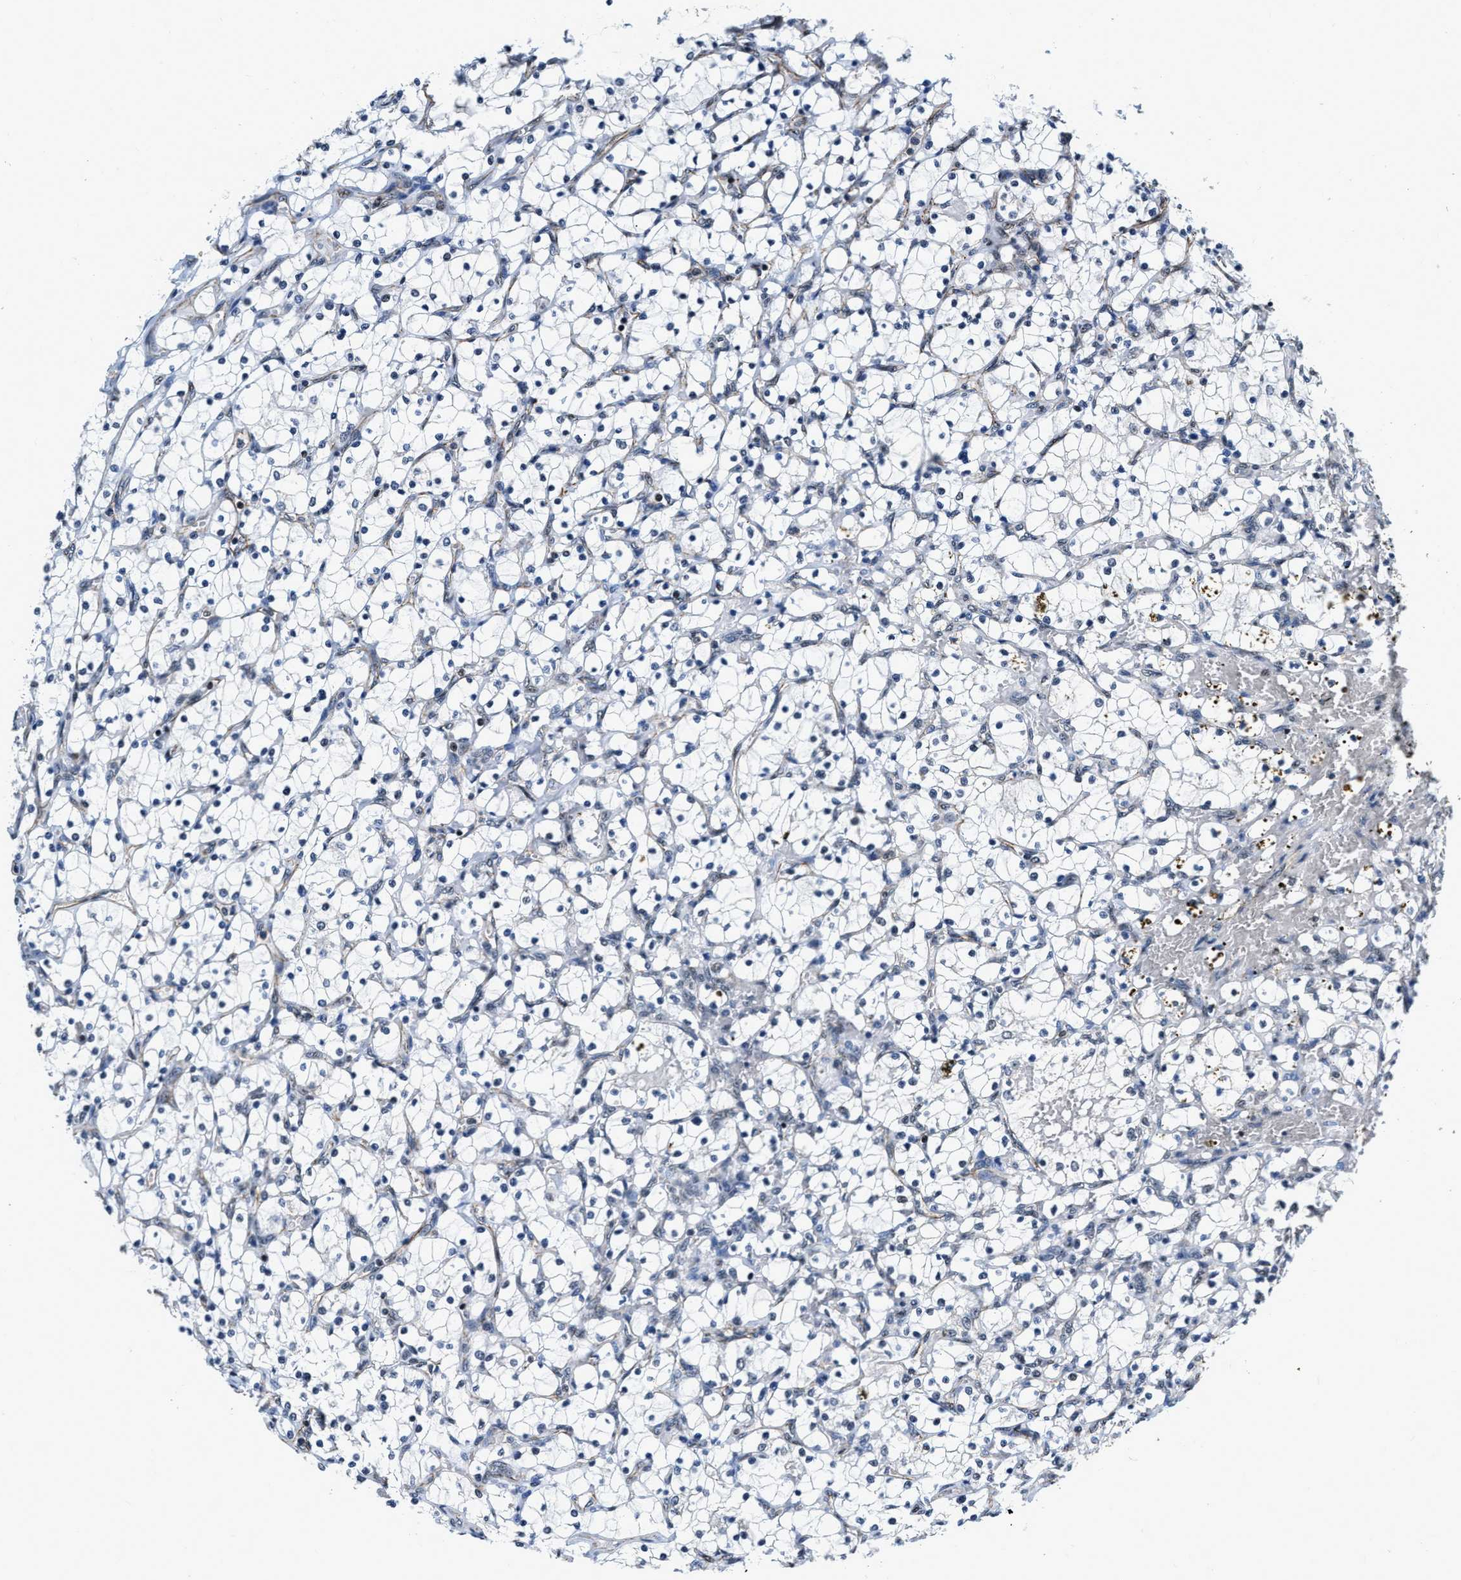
{"staining": {"intensity": "negative", "quantity": "none", "location": "none"}, "tissue": "renal cancer", "cell_type": "Tumor cells", "image_type": "cancer", "snomed": [{"axis": "morphology", "description": "Adenocarcinoma, NOS"}, {"axis": "topography", "description": "Kidney"}], "caption": "Tumor cells are negative for brown protein staining in renal adenocarcinoma.", "gene": "CCNE1", "patient": {"sex": "female", "age": 69}}